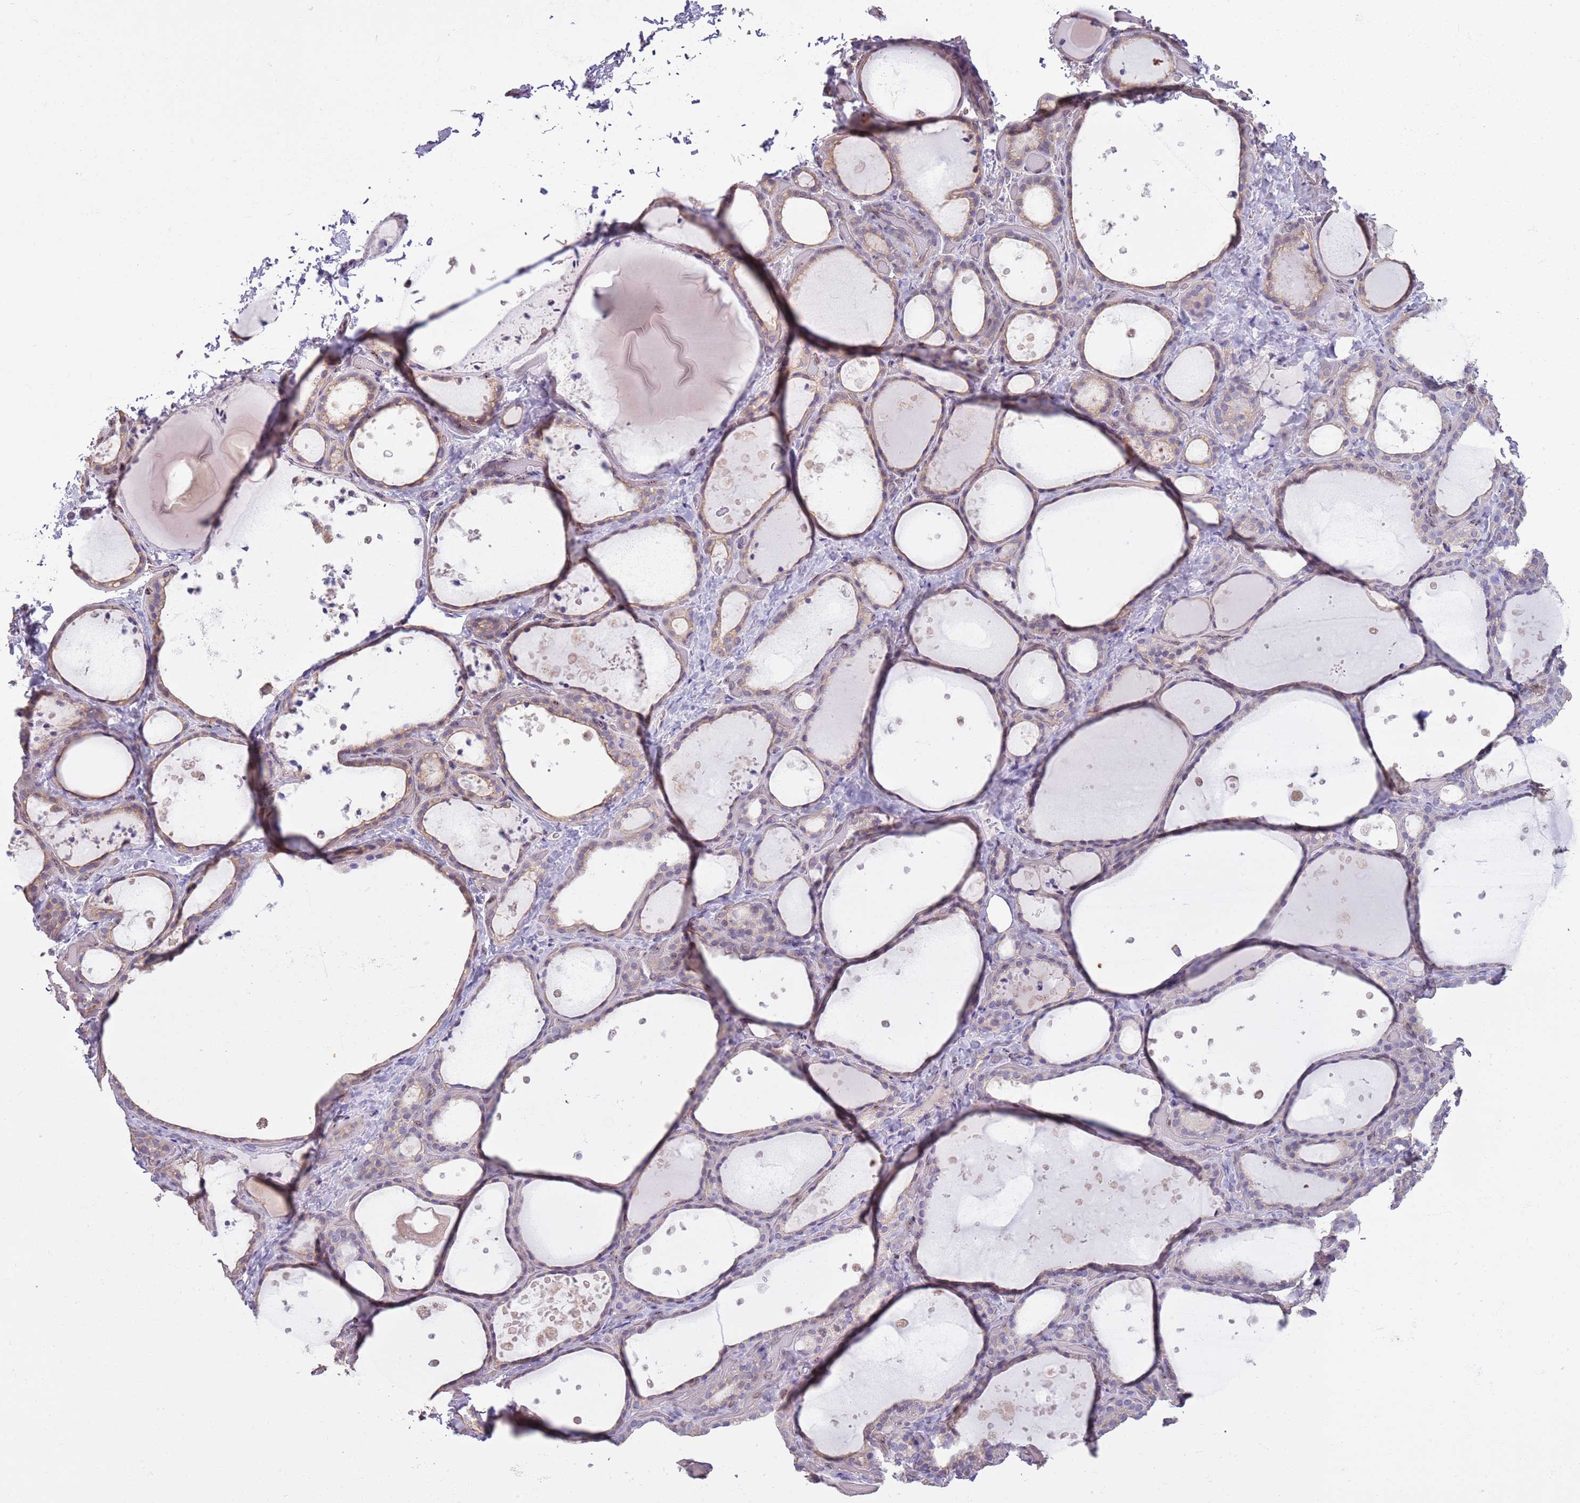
{"staining": {"intensity": "weak", "quantity": "25%-75%", "location": "cytoplasmic/membranous"}, "tissue": "thyroid gland", "cell_type": "Glandular cells", "image_type": "normal", "snomed": [{"axis": "morphology", "description": "Normal tissue, NOS"}, {"axis": "topography", "description": "Thyroid gland"}], "caption": "Normal thyroid gland reveals weak cytoplasmic/membranous expression in approximately 25%-75% of glandular cells, visualized by immunohistochemistry. The staining is performed using DAB brown chromogen to label protein expression. The nuclei are counter-stained blue using hematoxylin.", "gene": "CAPN9", "patient": {"sex": "female", "age": 44}}